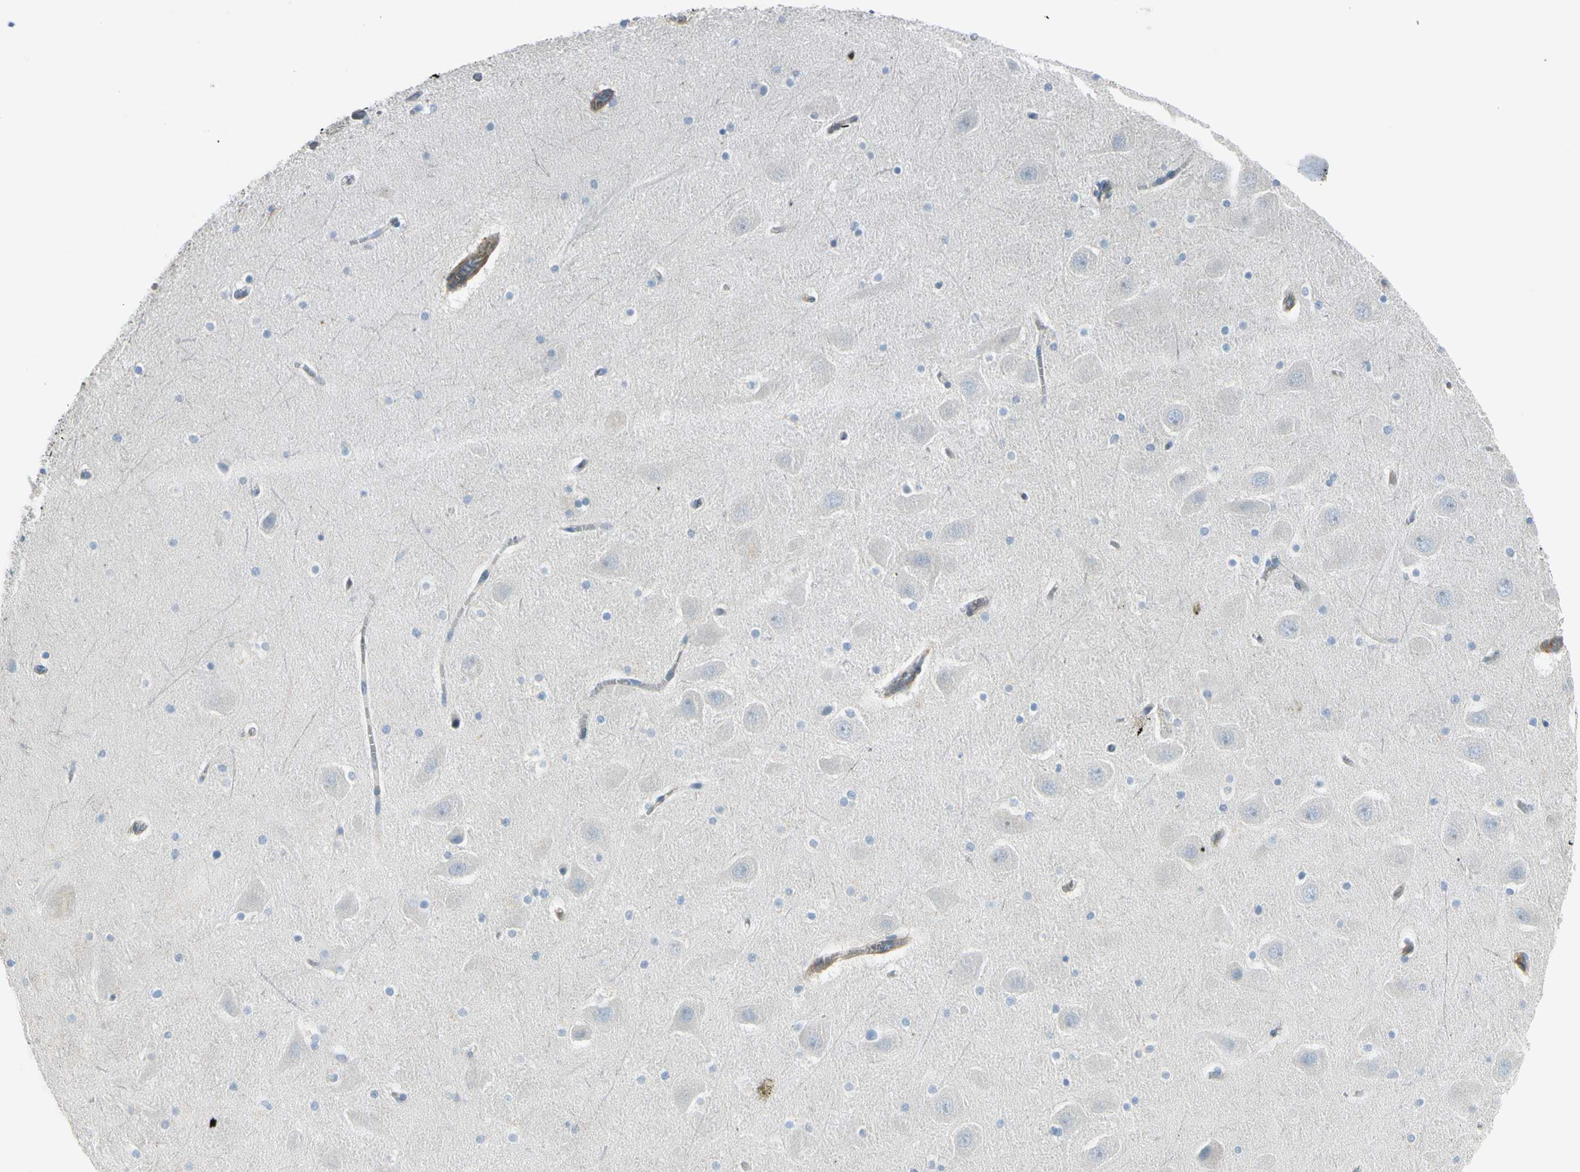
{"staining": {"intensity": "negative", "quantity": "none", "location": "none"}, "tissue": "hippocampus", "cell_type": "Glial cells", "image_type": "normal", "snomed": [{"axis": "morphology", "description": "Normal tissue, NOS"}, {"axis": "topography", "description": "Hippocampus"}], "caption": "Glial cells are negative for brown protein staining in normal hippocampus. (DAB (3,3'-diaminobenzidine) immunohistochemistry visualized using brightfield microscopy, high magnification).", "gene": "ITGA3", "patient": {"sex": "male", "age": 45}}